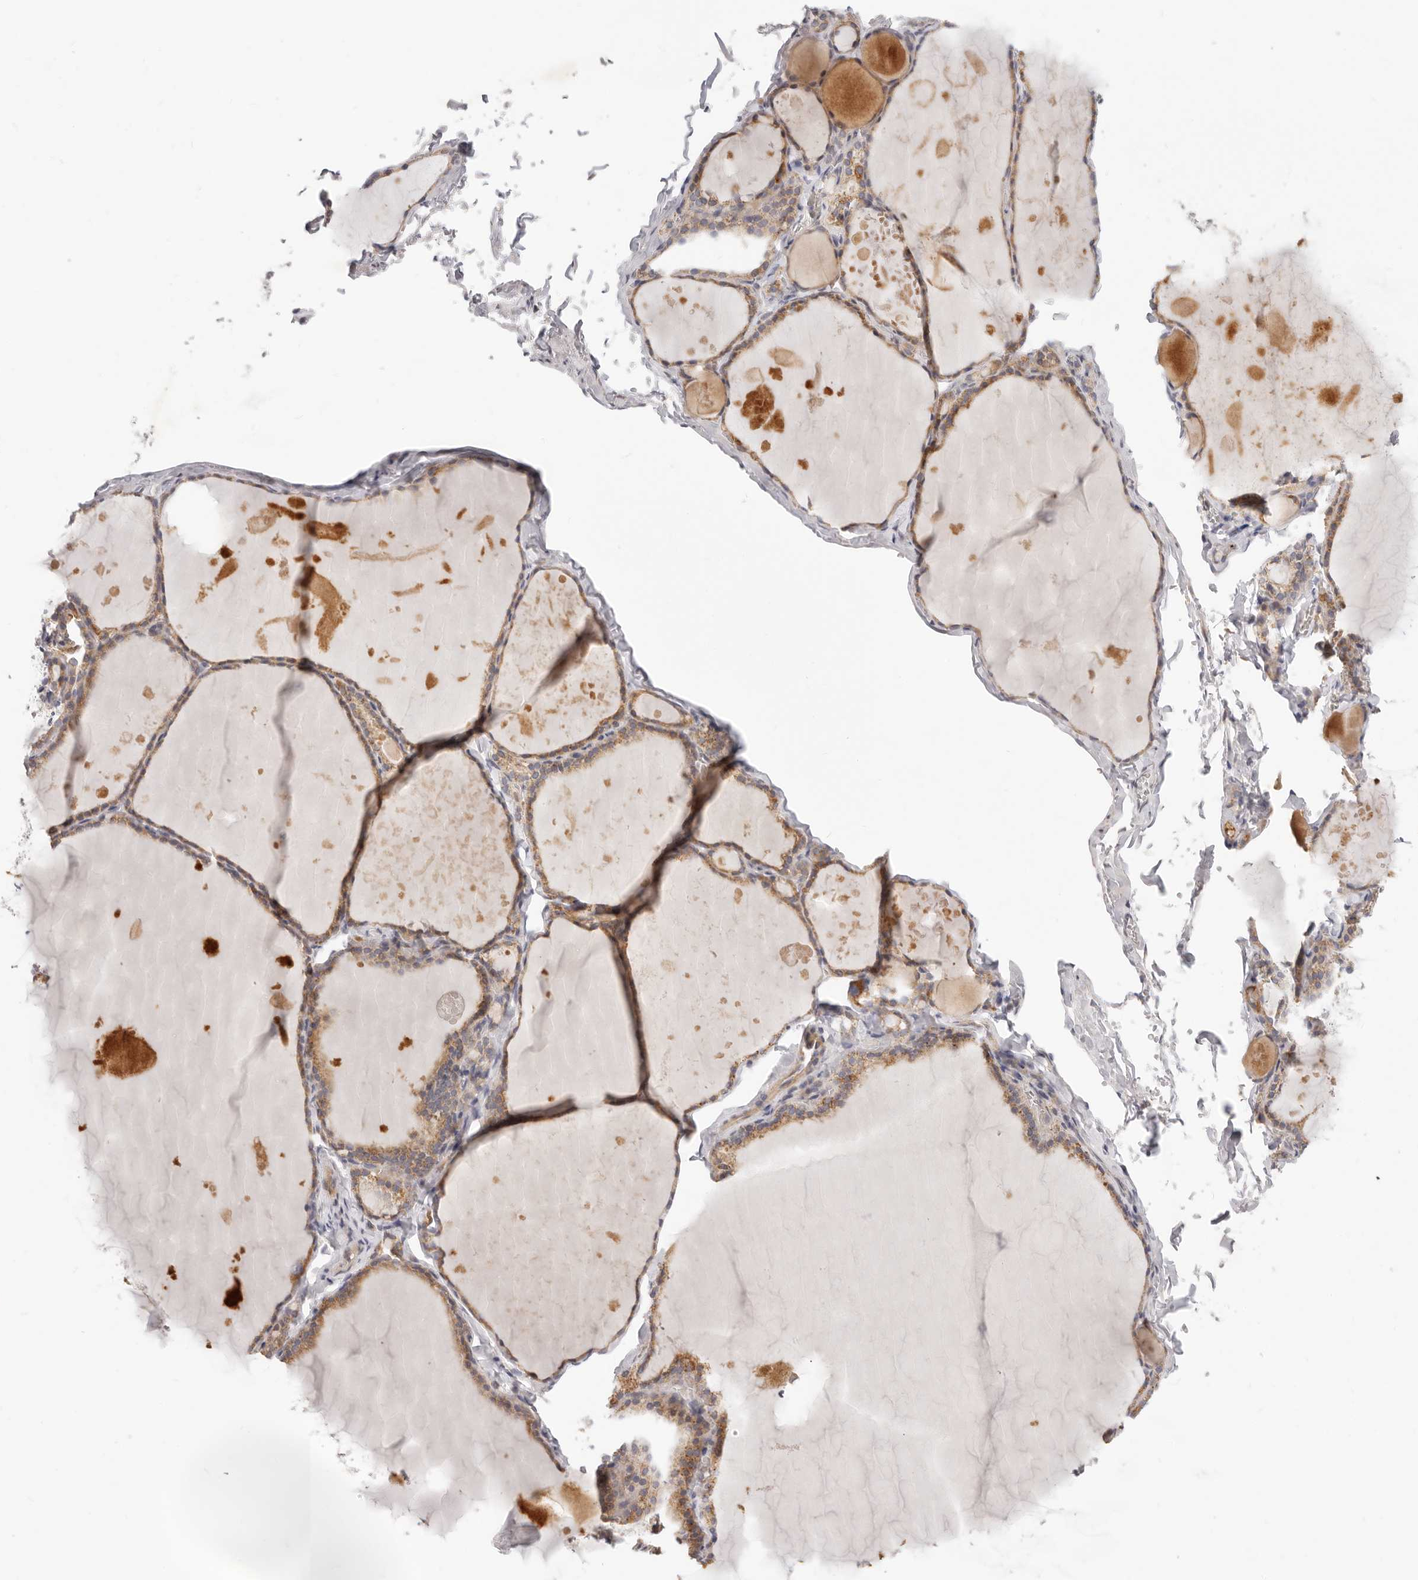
{"staining": {"intensity": "moderate", "quantity": ">75%", "location": "cytoplasmic/membranous"}, "tissue": "thyroid gland", "cell_type": "Glandular cells", "image_type": "normal", "snomed": [{"axis": "morphology", "description": "Normal tissue, NOS"}, {"axis": "topography", "description": "Thyroid gland"}], "caption": "Glandular cells display medium levels of moderate cytoplasmic/membranous positivity in about >75% of cells in benign thyroid gland.", "gene": "TFB2M", "patient": {"sex": "male", "age": 56}}